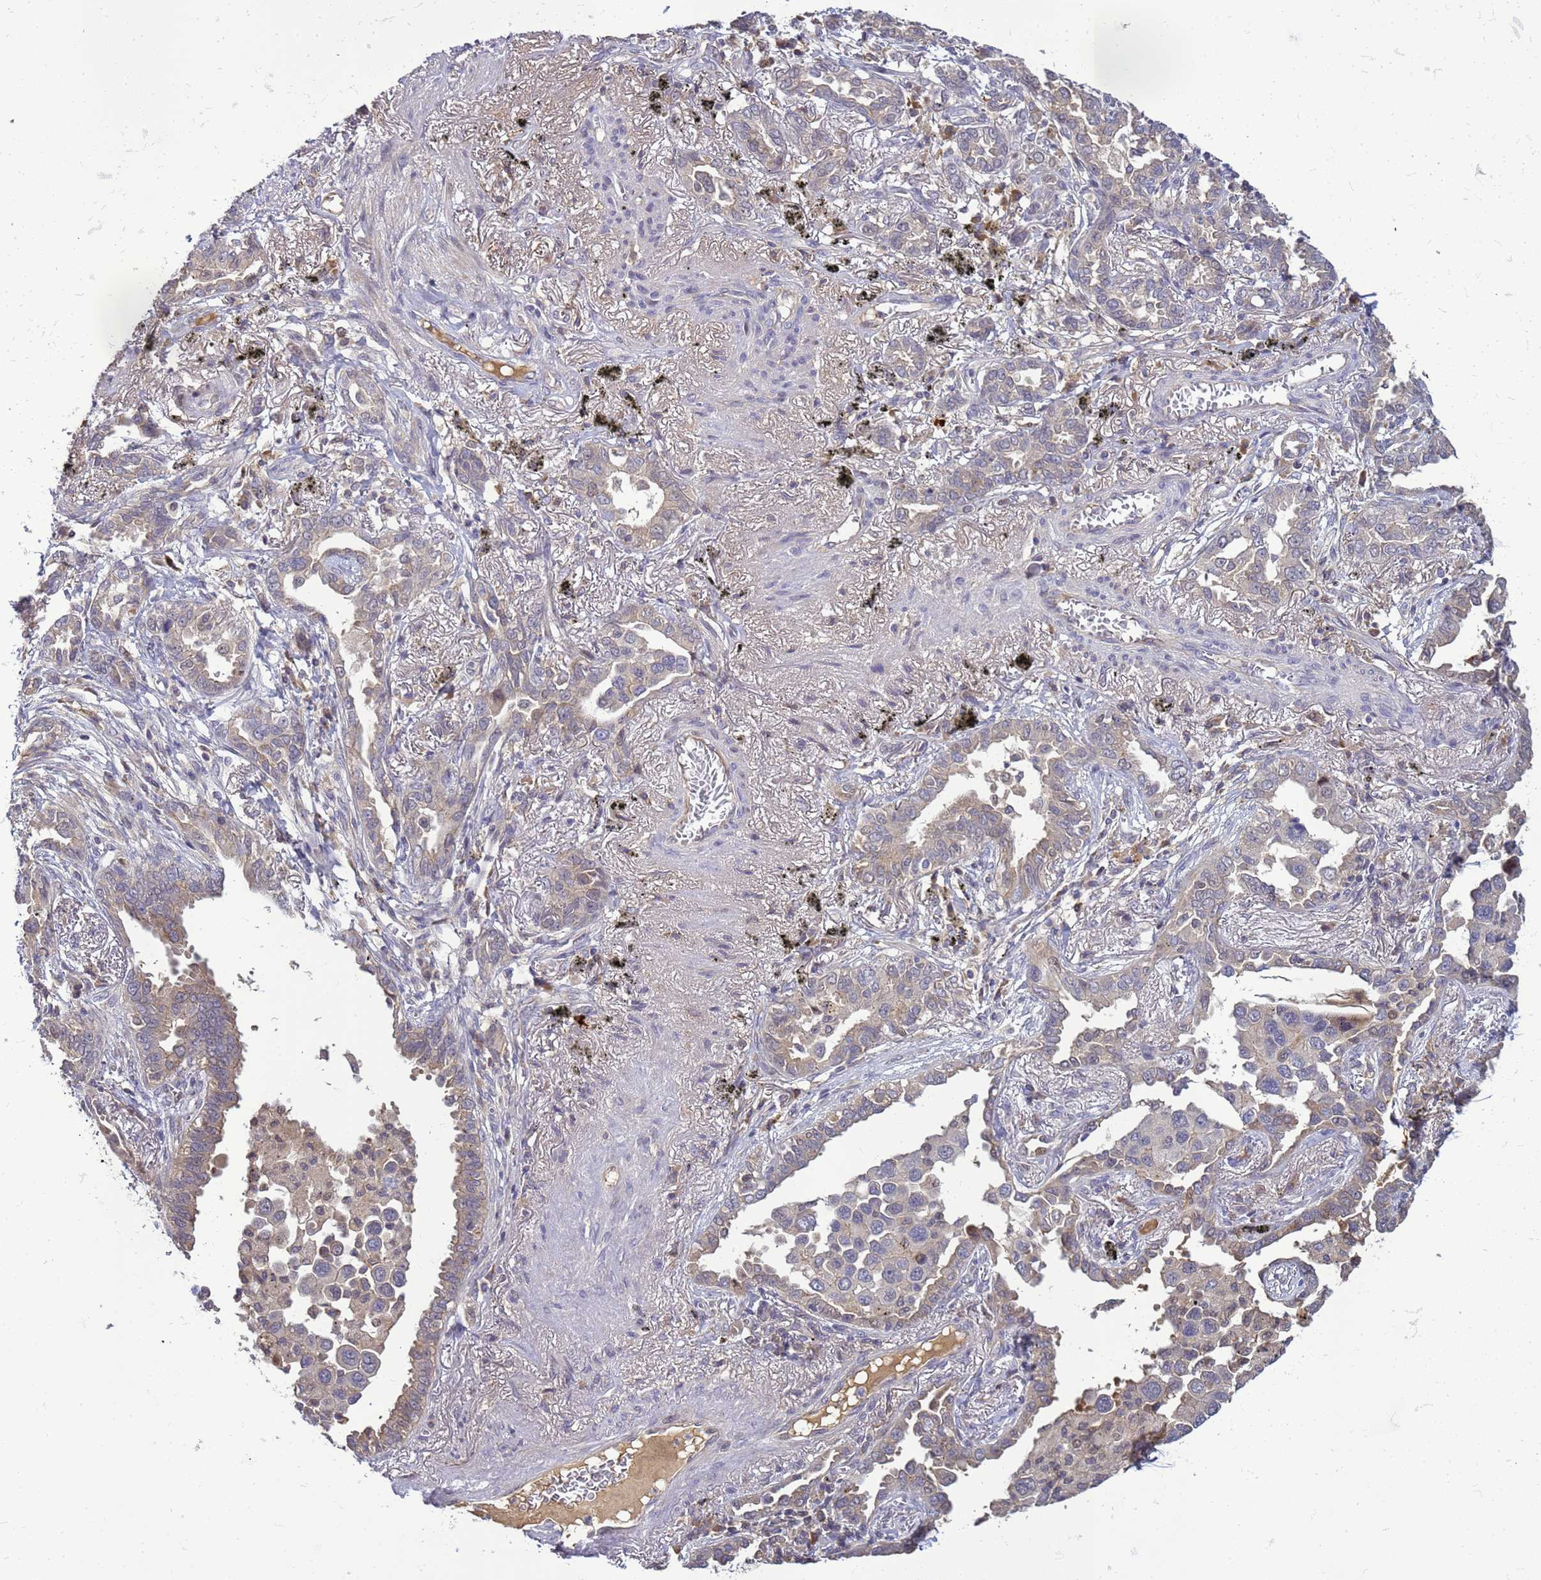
{"staining": {"intensity": "weak", "quantity": "<25%", "location": "cytoplasmic/membranous"}, "tissue": "lung cancer", "cell_type": "Tumor cells", "image_type": "cancer", "snomed": [{"axis": "morphology", "description": "Adenocarcinoma, NOS"}, {"axis": "topography", "description": "Lung"}], "caption": "Tumor cells show no significant protein staining in adenocarcinoma (lung).", "gene": "TMEM74B", "patient": {"sex": "male", "age": 67}}